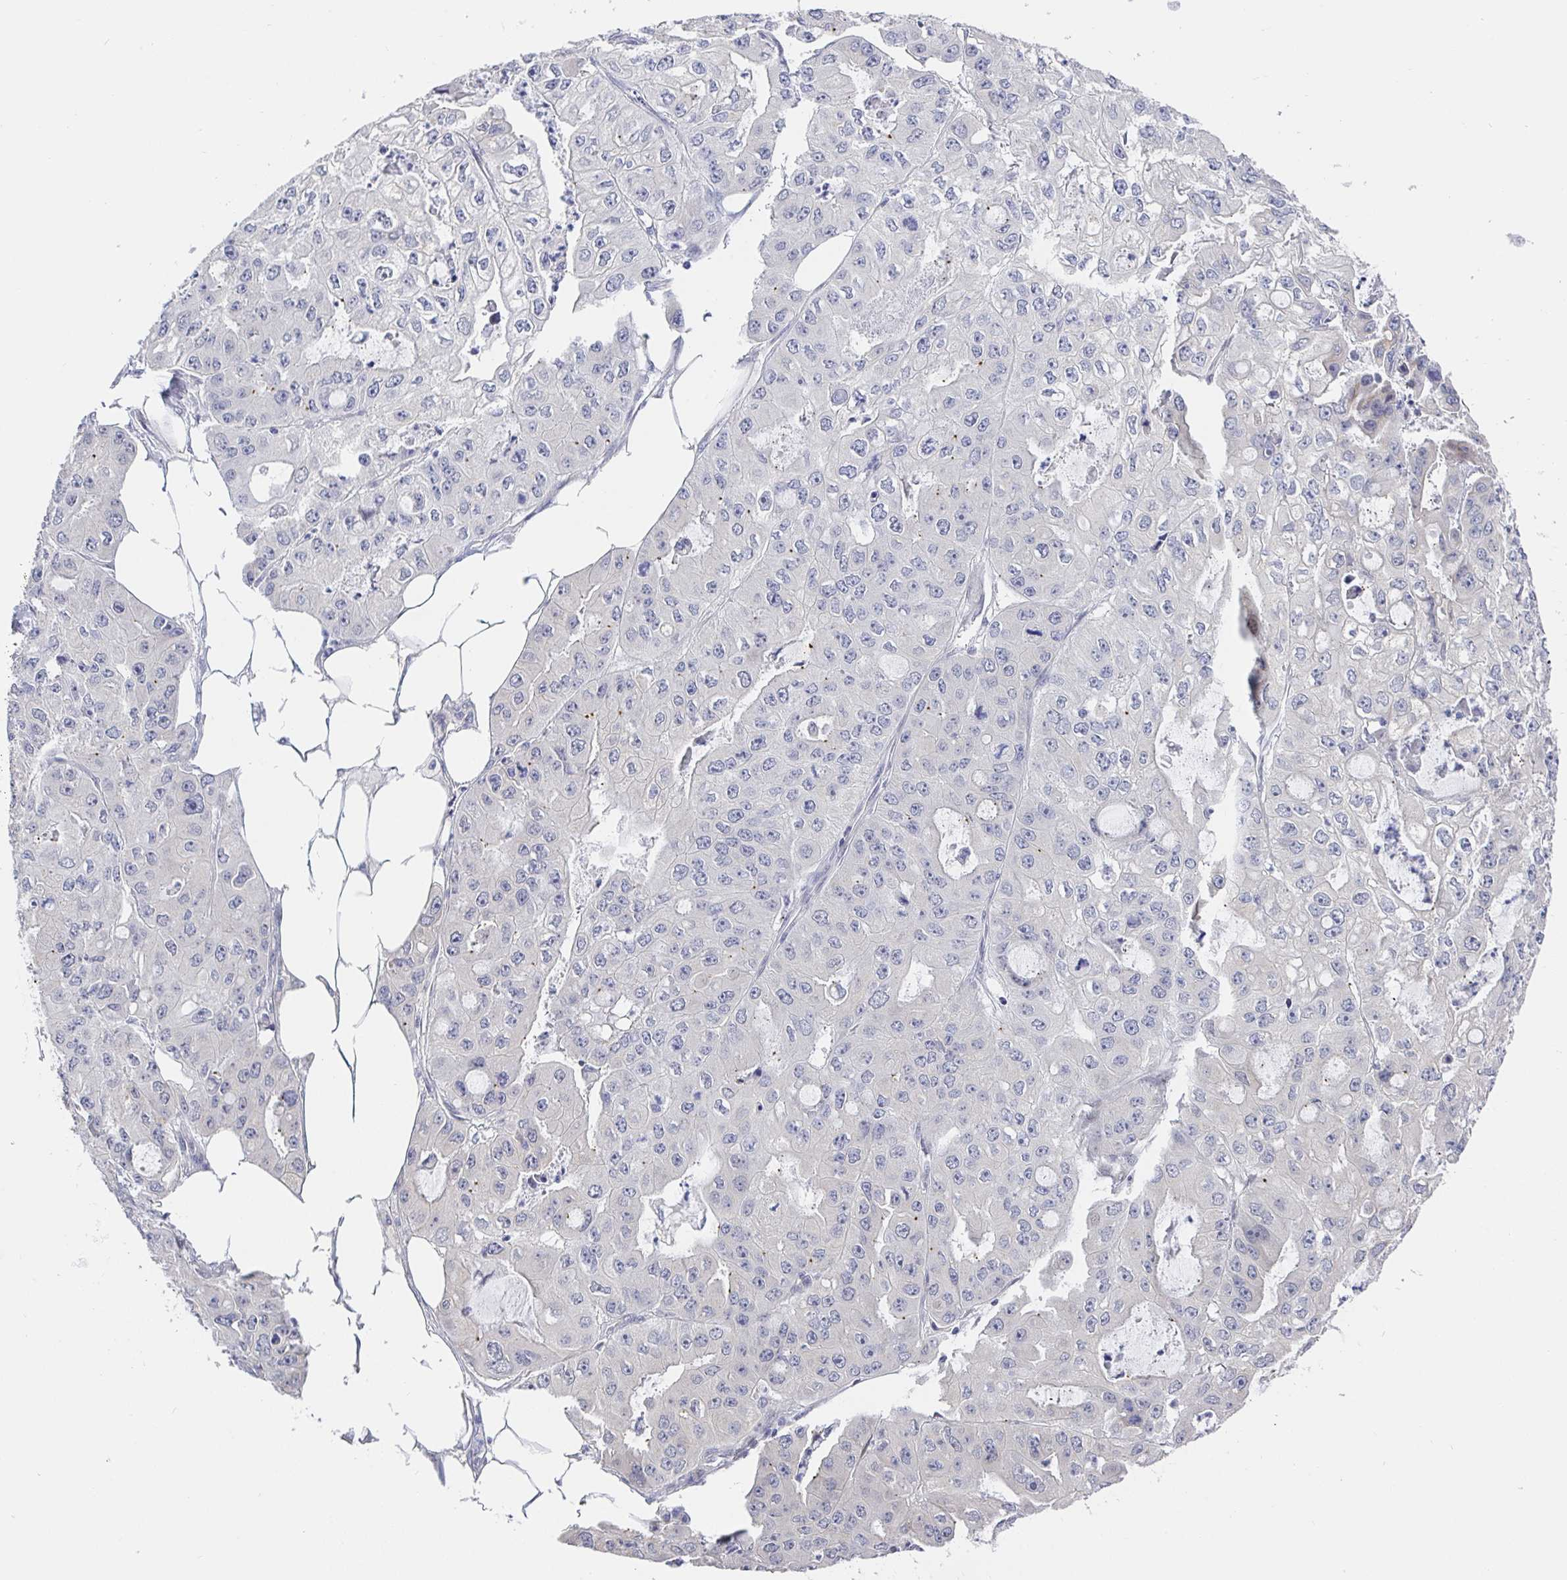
{"staining": {"intensity": "negative", "quantity": "none", "location": "none"}, "tissue": "ovarian cancer", "cell_type": "Tumor cells", "image_type": "cancer", "snomed": [{"axis": "morphology", "description": "Cystadenocarcinoma, serous, NOS"}, {"axis": "topography", "description": "Ovary"}], "caption": "Tumor cells are negative for brown protein staining in ovarian serous cystadenocarcinoma. Nuclei are stained in blue.", "gene": "CIT", "patient": {"sex": "female", "age": 56}}